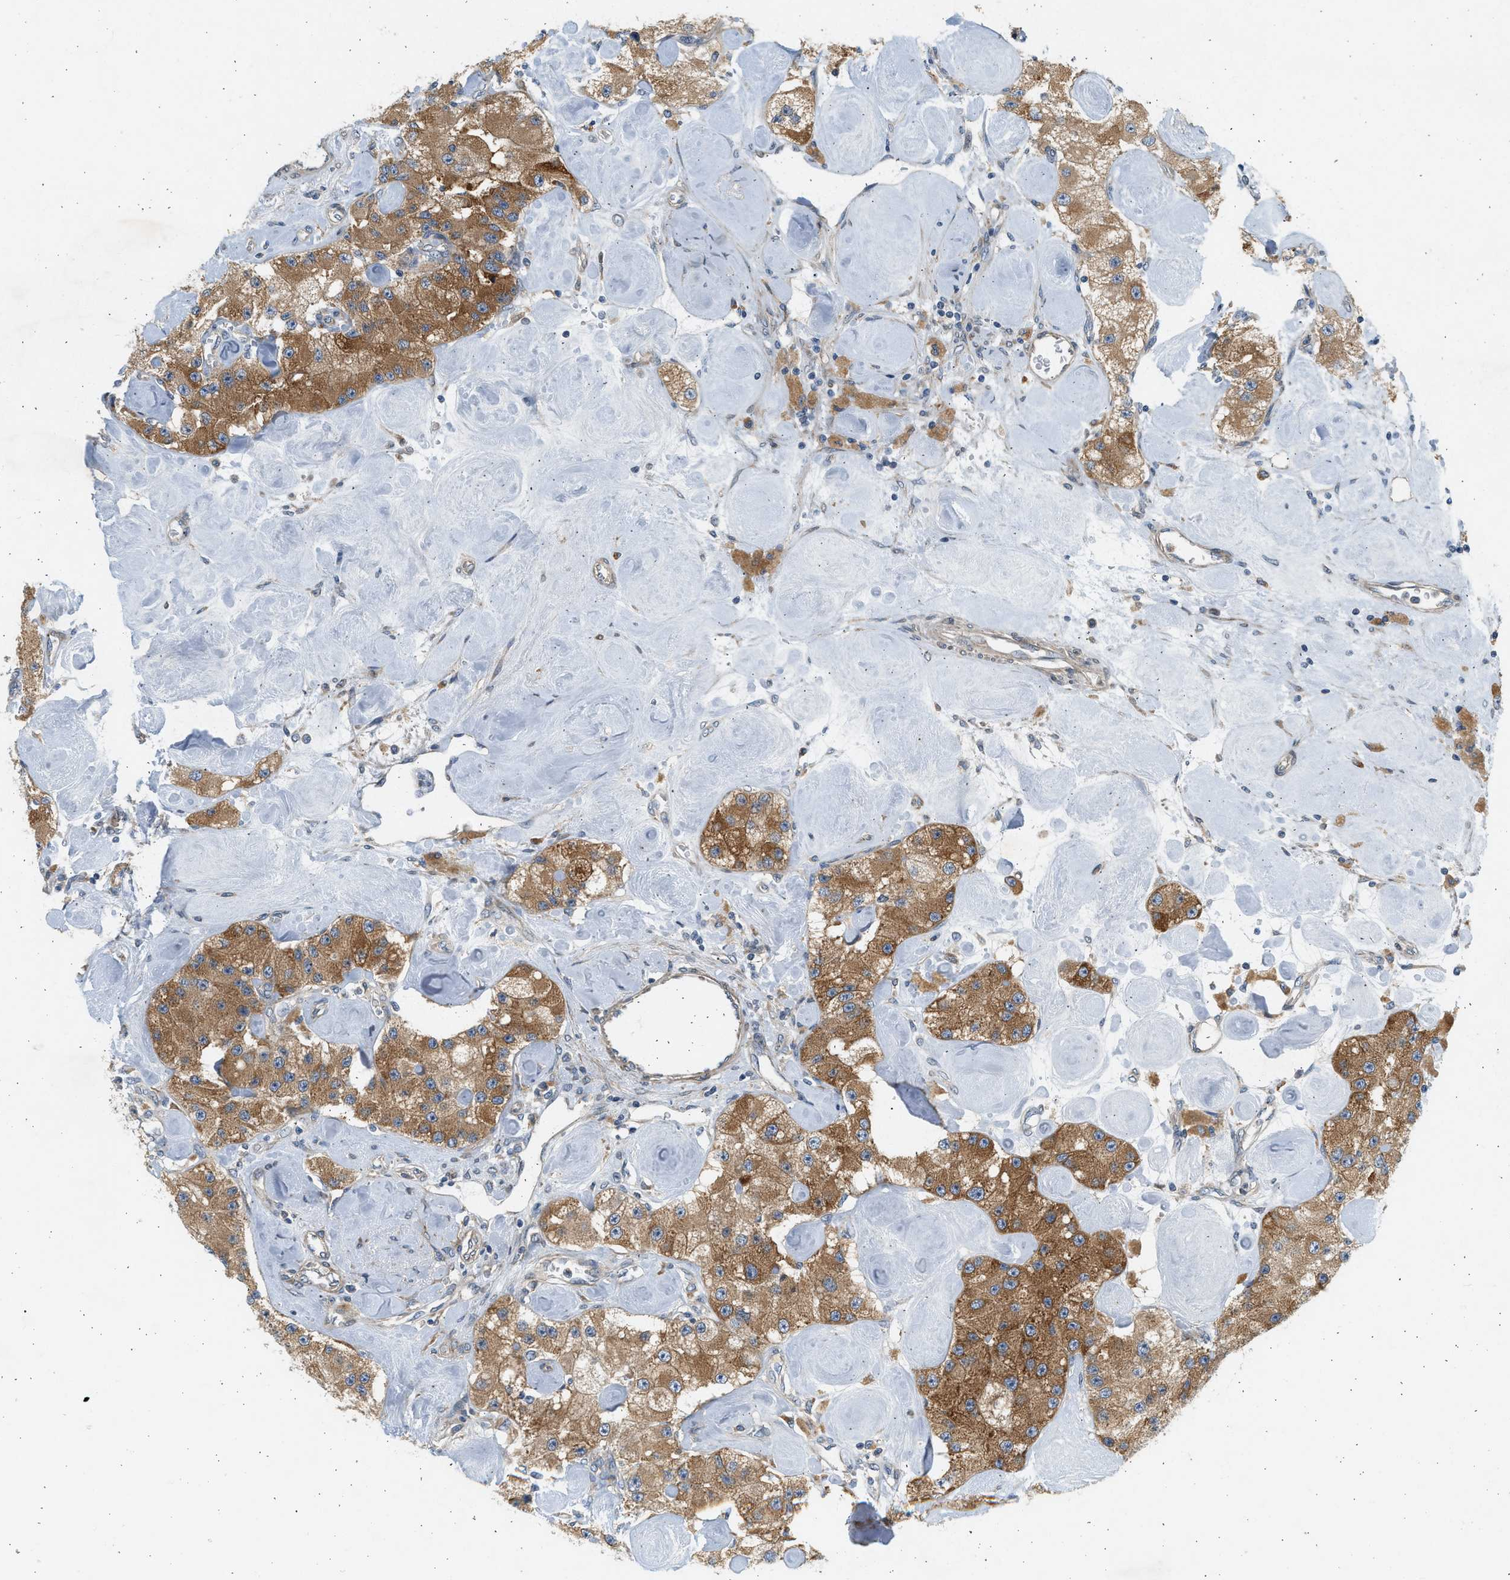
{"staining": {"intensity": "moderate", "quantity": ">75%", "location": "cytoplasmic/membranous"}, "tissue": "carcinoid", "cell_type": "Tumor cells", "image_type": "cancer", "snomed": [{"axis": "morphology", "description": "Carcinoid, malignant, NOS"}, {"axis": "topography", "description": "Pancreas"}], "caption": "Carcinoid tissue demonstrates moderate cytoplasmic/membranous expression in about >75% of tumor cells, visualized by immunohistochemistry. (Brightfield microscopy of DAB IHC at high magnification).", "gene": "KDELR2", "patient": {"sex": "male", "age": 41}}